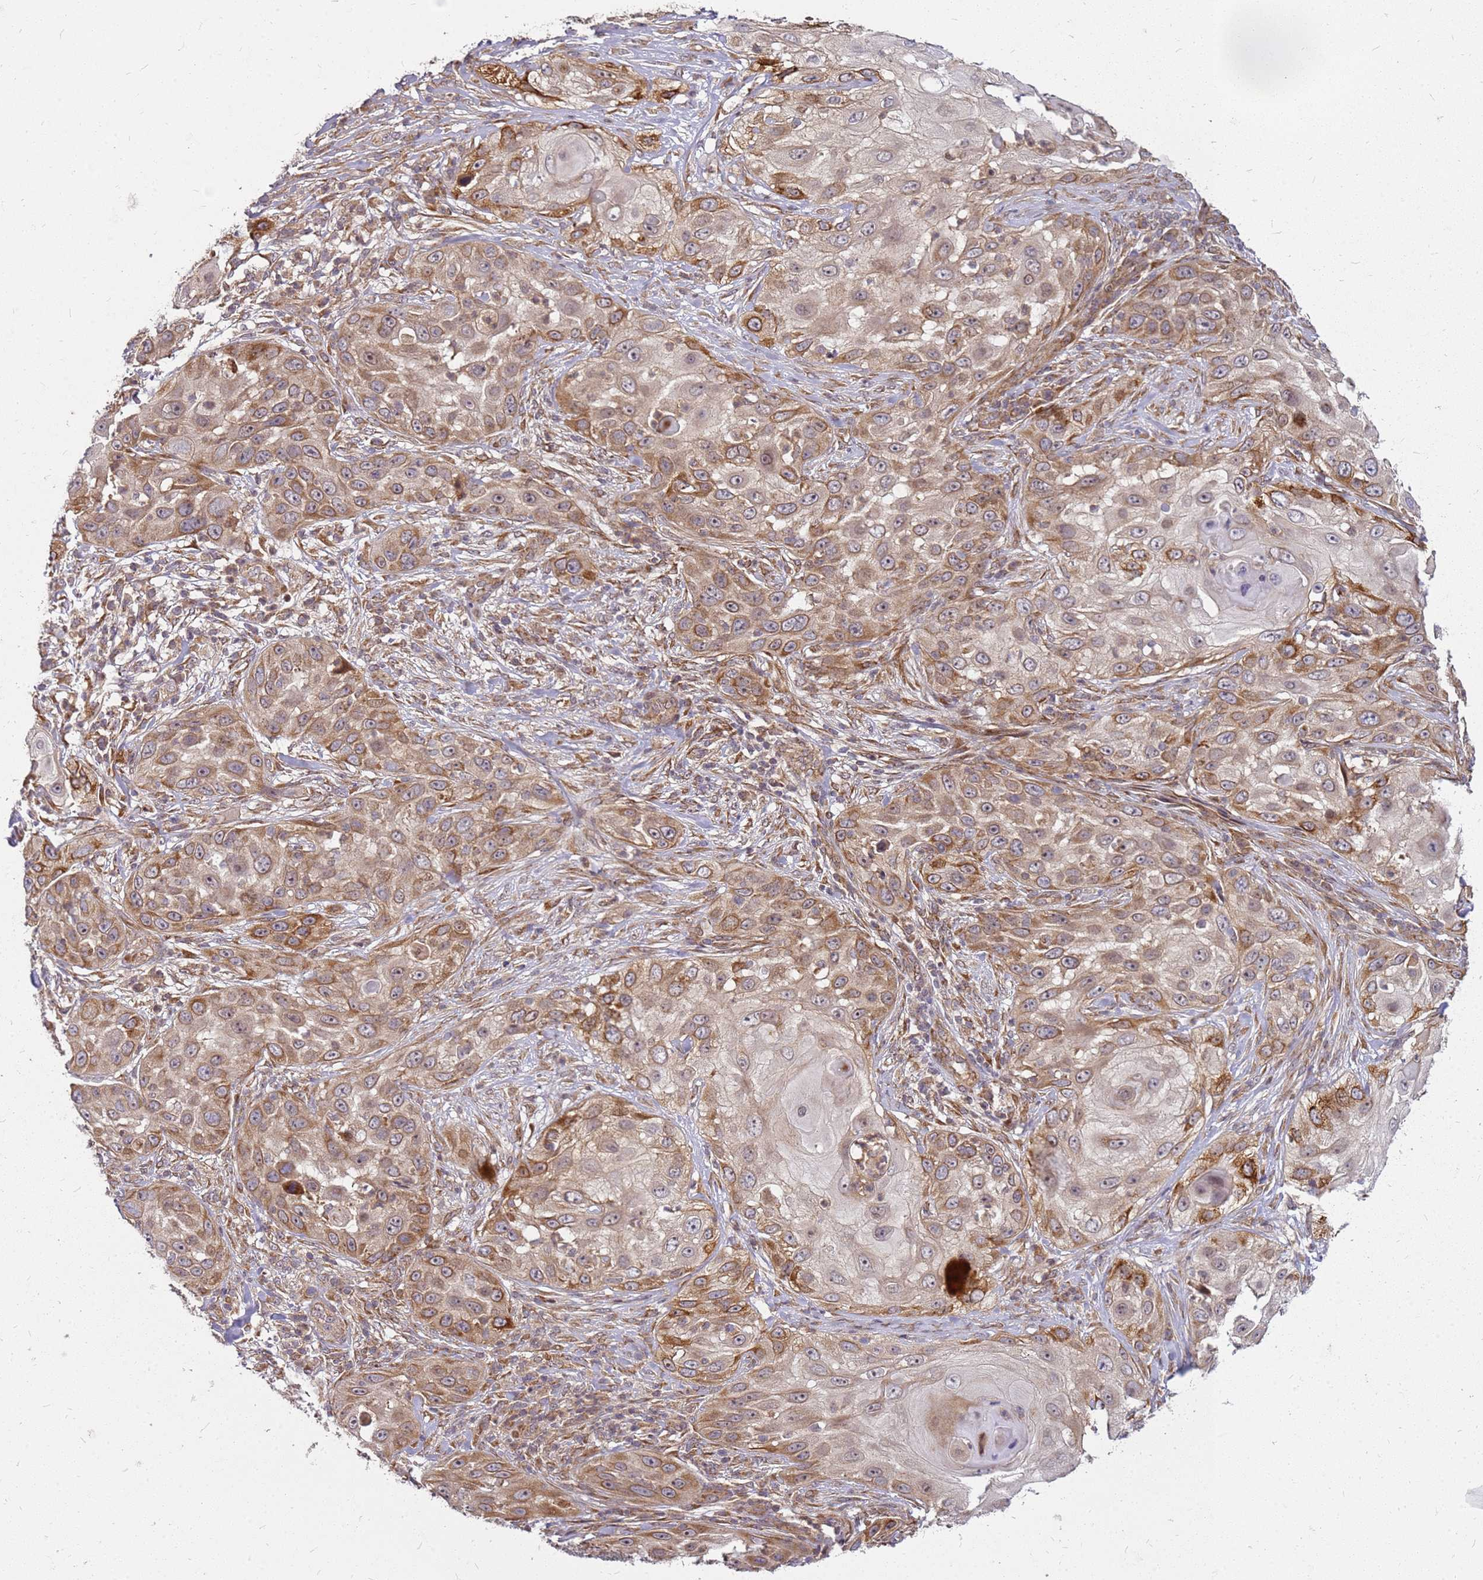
{"staining": {"intensity": "strong", "quantity": "<25%", "location": "cytoplasmic/membranous"}, "tissue": "skin cancer", "cell_type": "Tumor cells", "image_type": "cancer", "snomed": [{"axis": "morphology", "description": "Squamous cell carcinoma, NOS"}, {"axis": "topography", "description": "Skin"}], "caption": "Strong cytoplasmic/membranous expression is seen in approximately <25% of tumor cells in skin squamous cell carcinoma. The protein of interest is stained brown, and the nuclei are stained in blue (DAB IHC with brightfield microscopy, high magnification).", "gene": "CCDC159", "patient": {"sex": "female", "age": 44}}